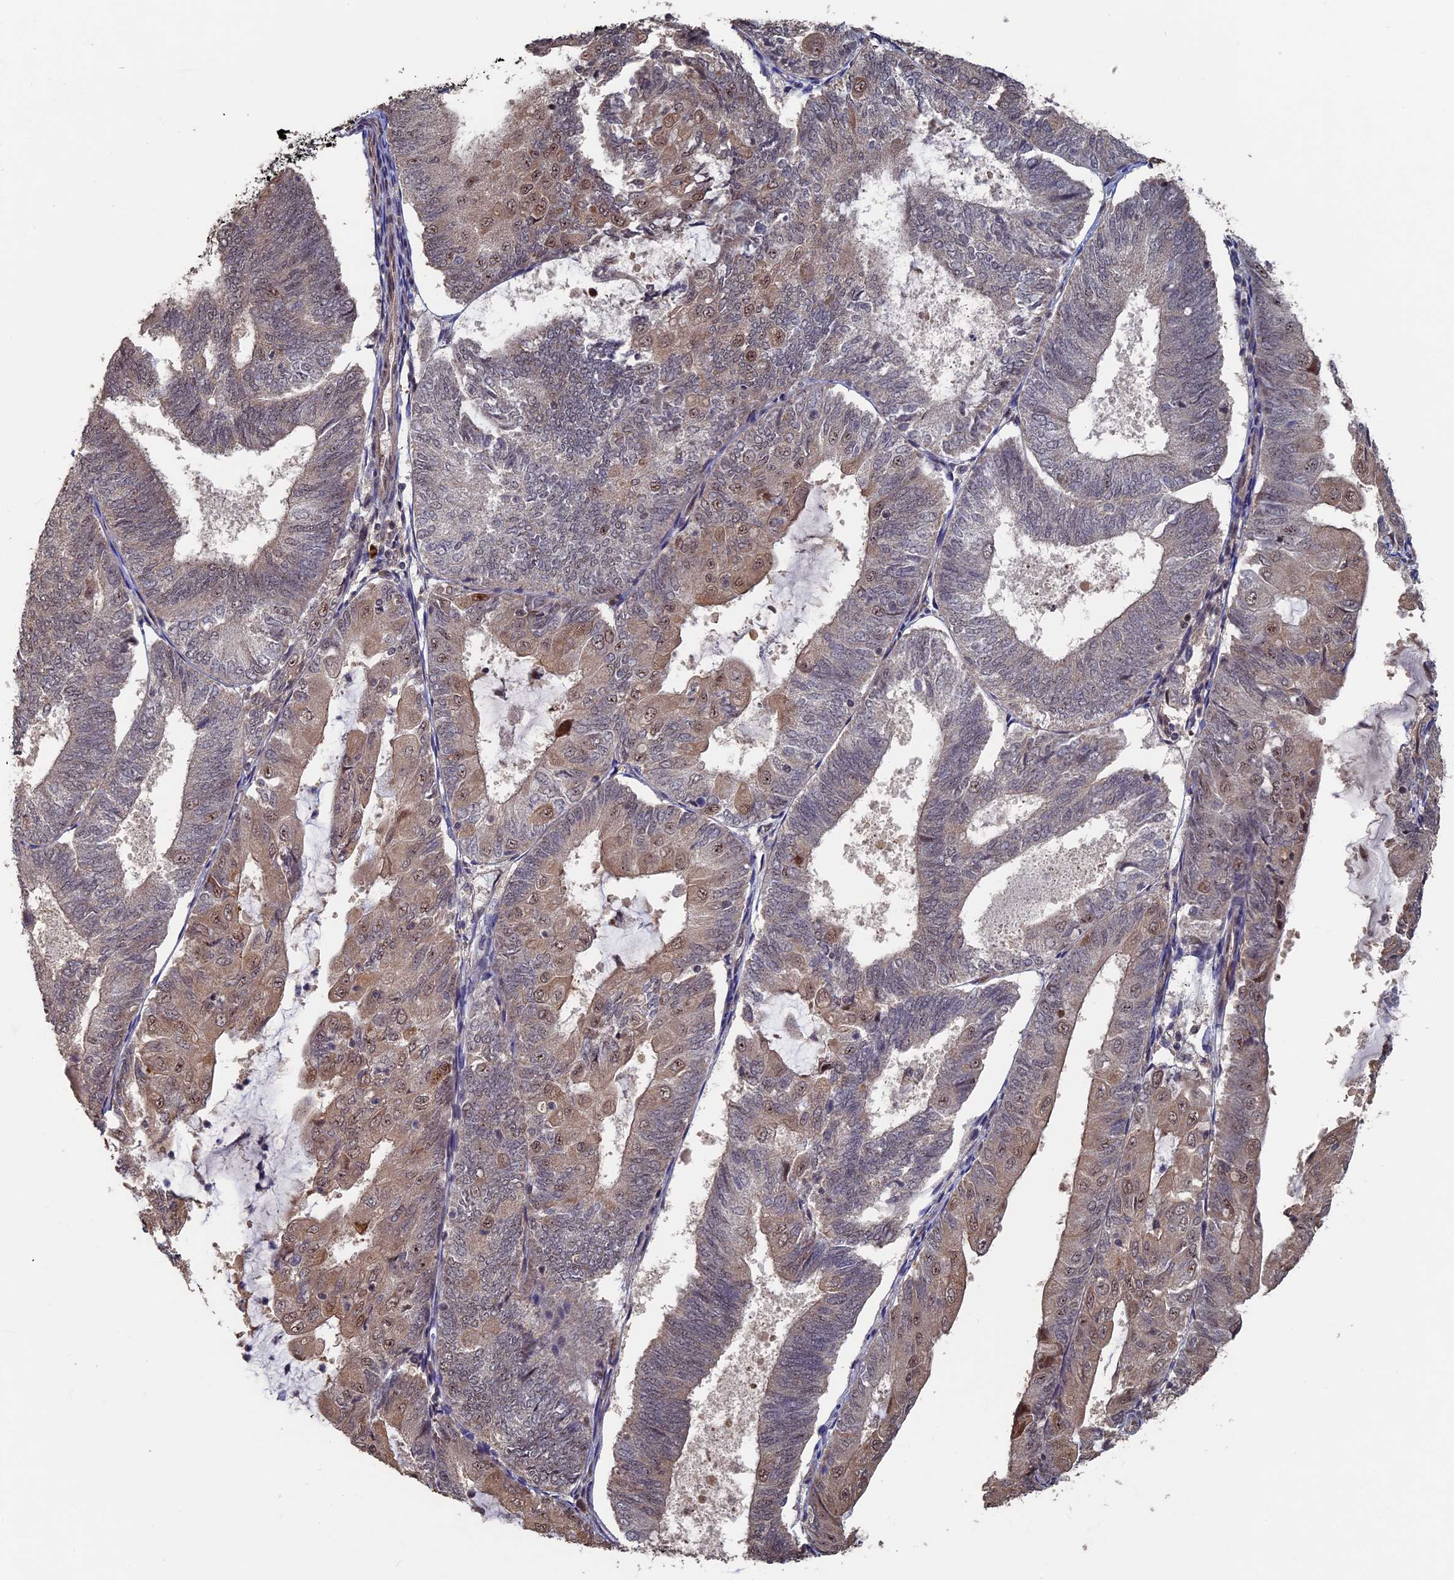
{"staining": {"intensity": "moderate", "quantity": "25%-75%", "location": "cytoplasmic/membranous,nuclear"}, "tissue": "endometrial cancer", "cell_type": "Tumor cells", "image_type": "cancer", "snomed": [{"axis": "morphology", "description": "Adenocarcinoma, NOS"}, {"axis": "topography", "description": "Endometrium"}], "caption": "Protein expression analysis of human adenocarcinoma (endometrial) reveals moderate cytoplasmic/membranous and nuclear positivity in approximately 25%-75% of tumor cells.", "gene": "KIAA1328", "patient": {"sex": "female", "age": 81}}